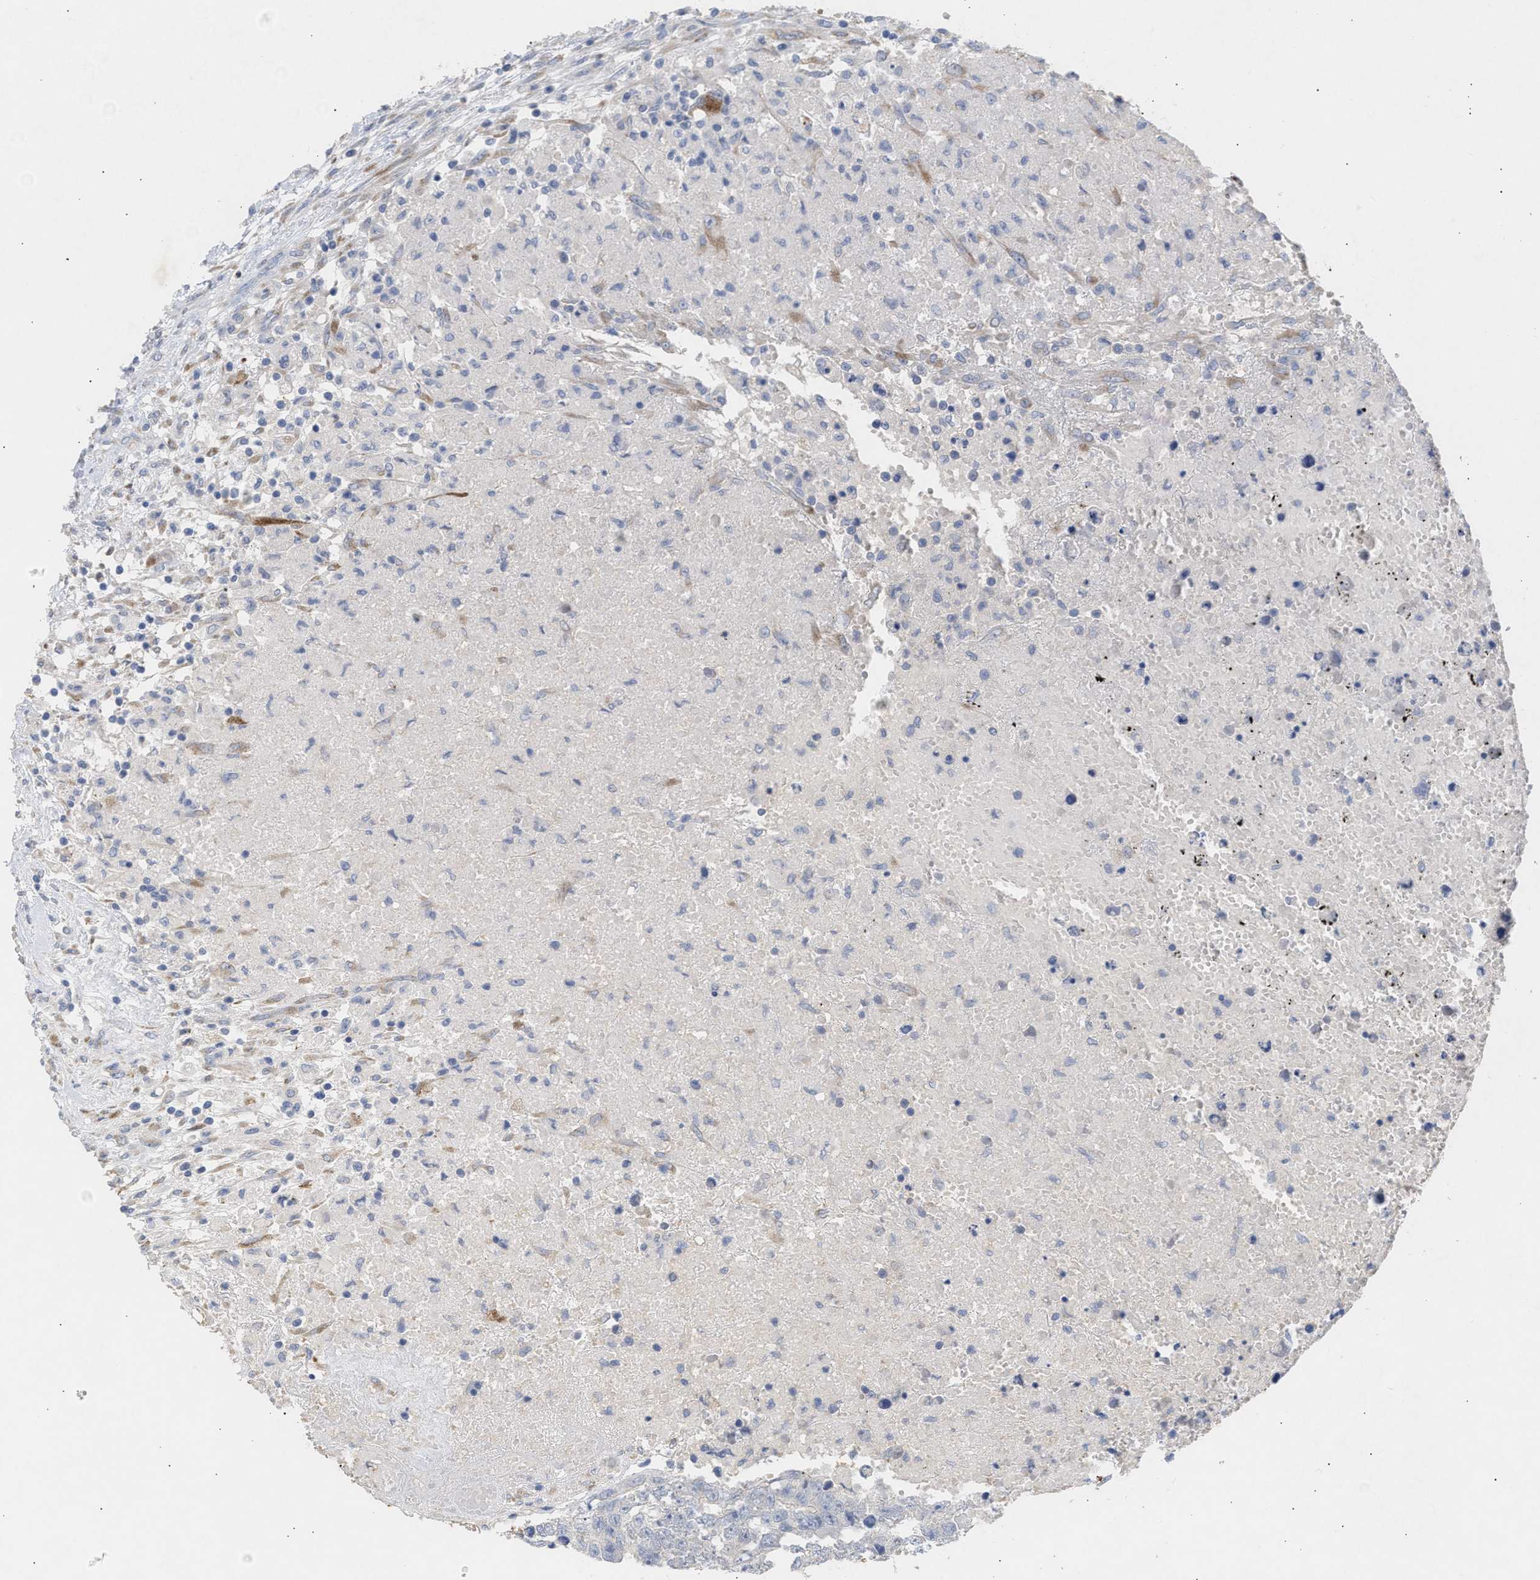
{"staining": {"intensity": "negative", "quantity": "none", "location": "none"}, "tissue": "testis cancer", "cell_type": "Tumor cells", "image_type": "cancer", "snomed": [{"axis": "morphology", "description": "Carcinoma, Embryonal, NOS"}, {"axis": "topography", "description": "Testis"}], "caption": "This photomicrograph is of testis cancer stained with immunohistochemistry (IHC) to label a protein in brown with the nuclei are counter-stained blue. There is no staining in tumor cells.", "gene": "SELENOM", "patient": {"sex": "male", "age": 25}}